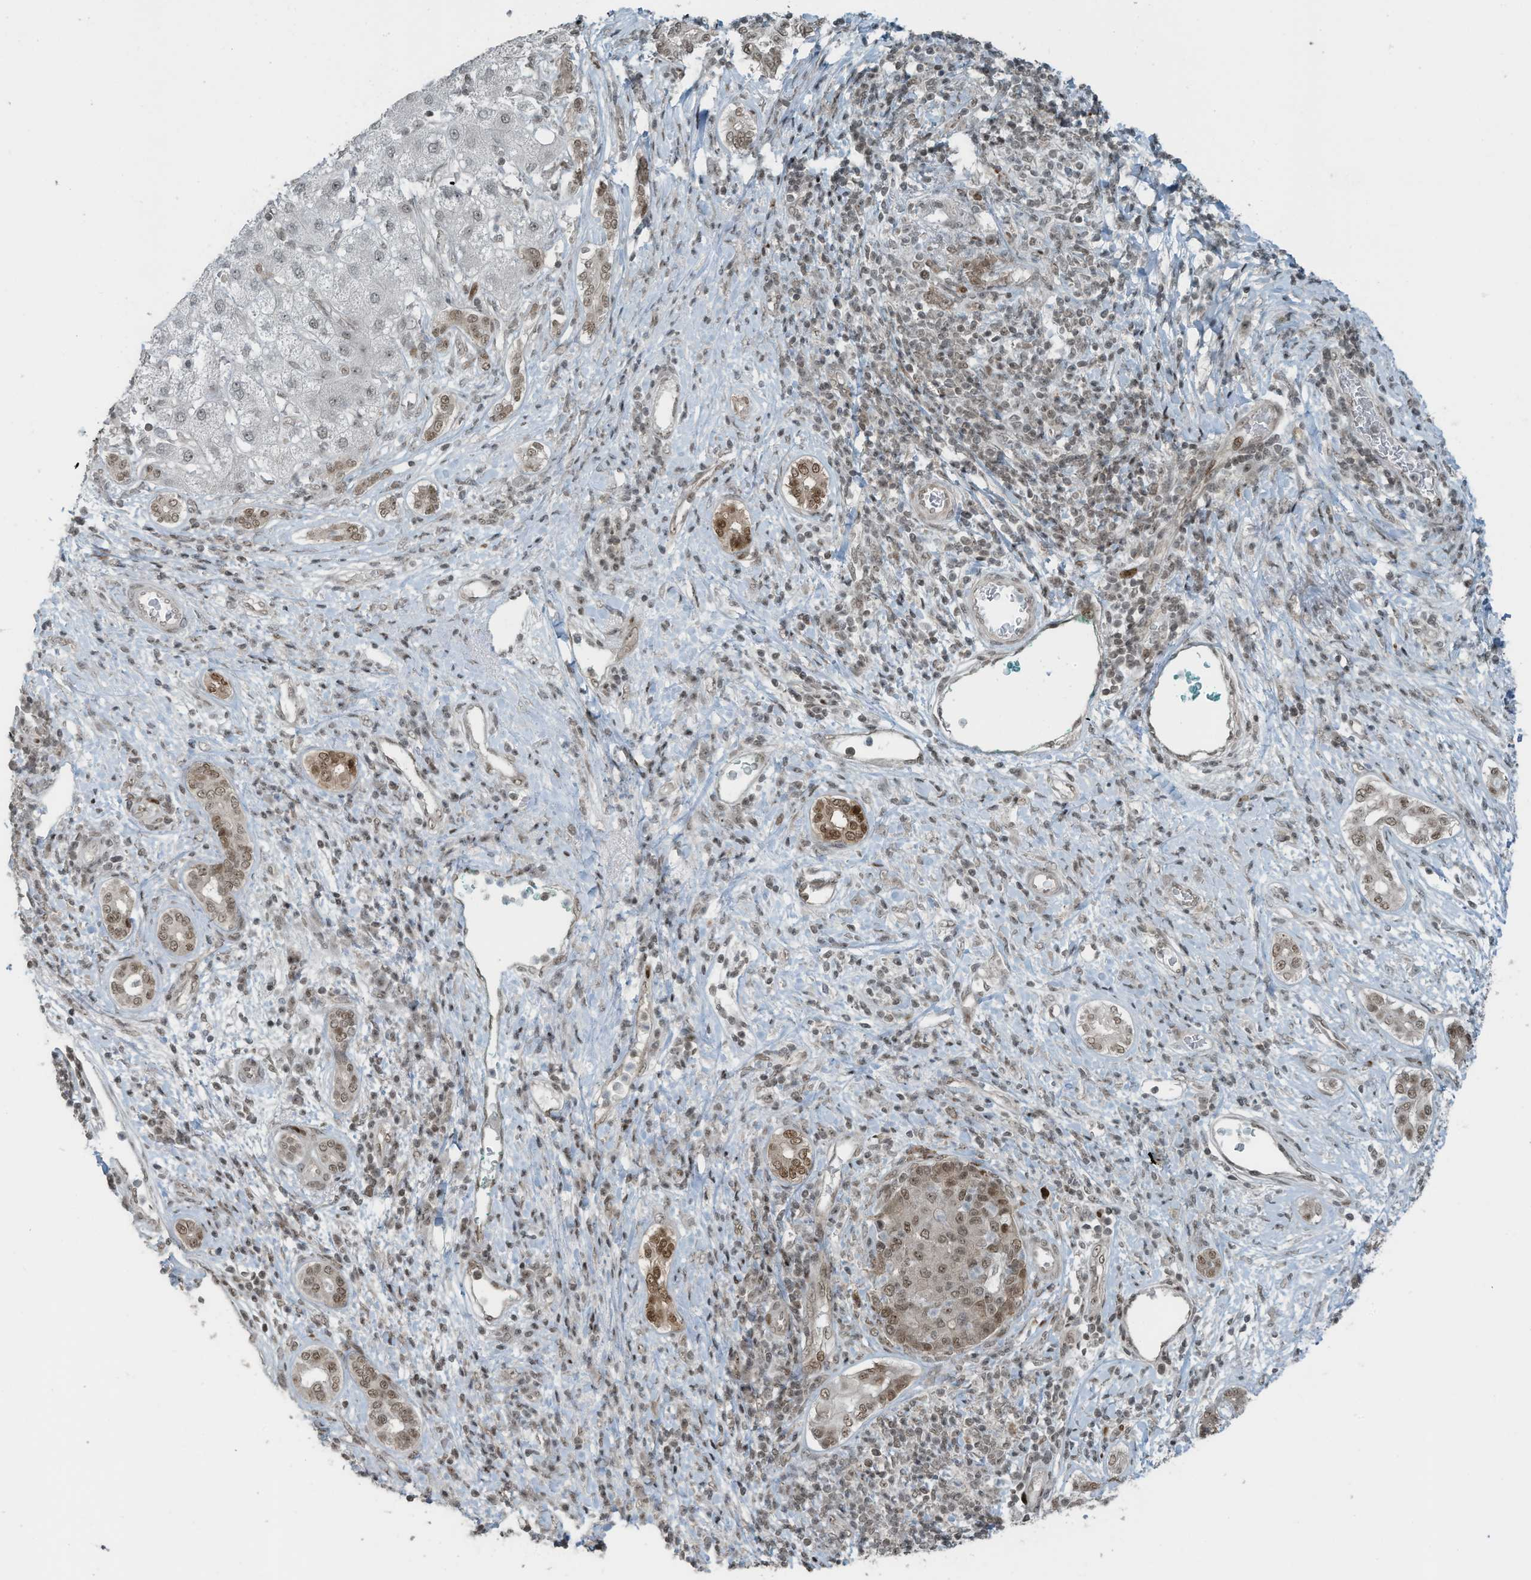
{"staining": {"intensity": "negative", "quantity": "none", "location": "none"}, "tissue": "liver cancer", "cell_type": "Tumor cells", "image_type": "cancer", "snomed": [{"axis": "morphology", "description": "Carcinoma, Hepatocellular, NOS"}, {"axis": "topography", "description": "Liver"}], "caption": "High magnification brightfield microscopy of liver hepatocellular carcinoma stained with DAB (brown) and counterstained with hematoxylin (blue): tumor cells show no significant staining.", "gene": "PCNP", "patient": {"sex": "male", "age": 65}}